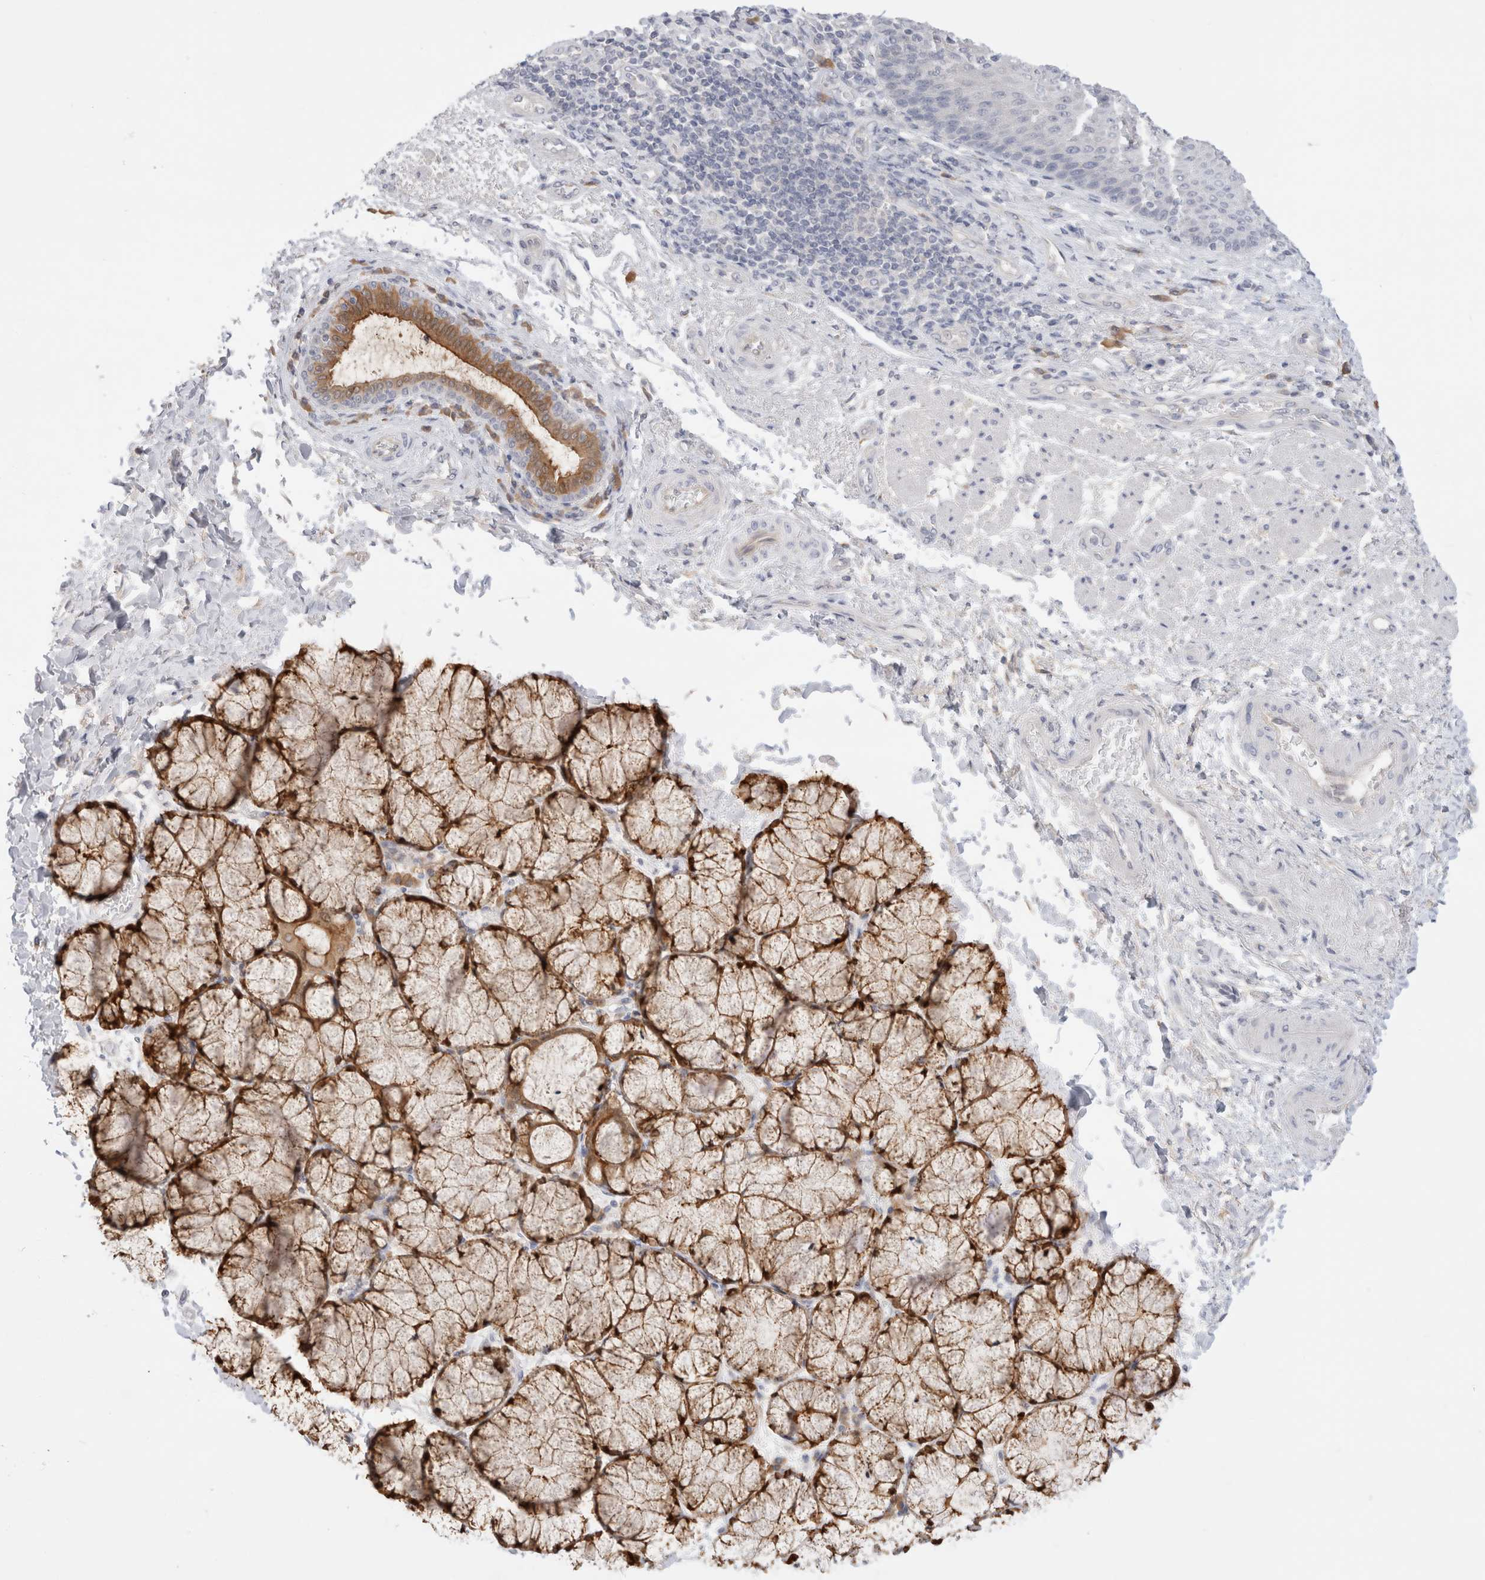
{"staining": {"intensity": "weak", "quantity": "<25%", "location": "cytoplasmic/membranous"}, "tissue": "esophagus", "cell_type": "Squamous epithelial cells", "image_type": "normal", "snomed": [{"axis": "morphology", "description": "Normal tissue, NOS"}, {"axis": "topography", "description": "Esophagus"}], "caption": "The histopathology image shows no staining of squamous epithelial cells in benign esophagus.", "gene": "EFCAB13", "patient": {"sex": "male", "age": 54}}